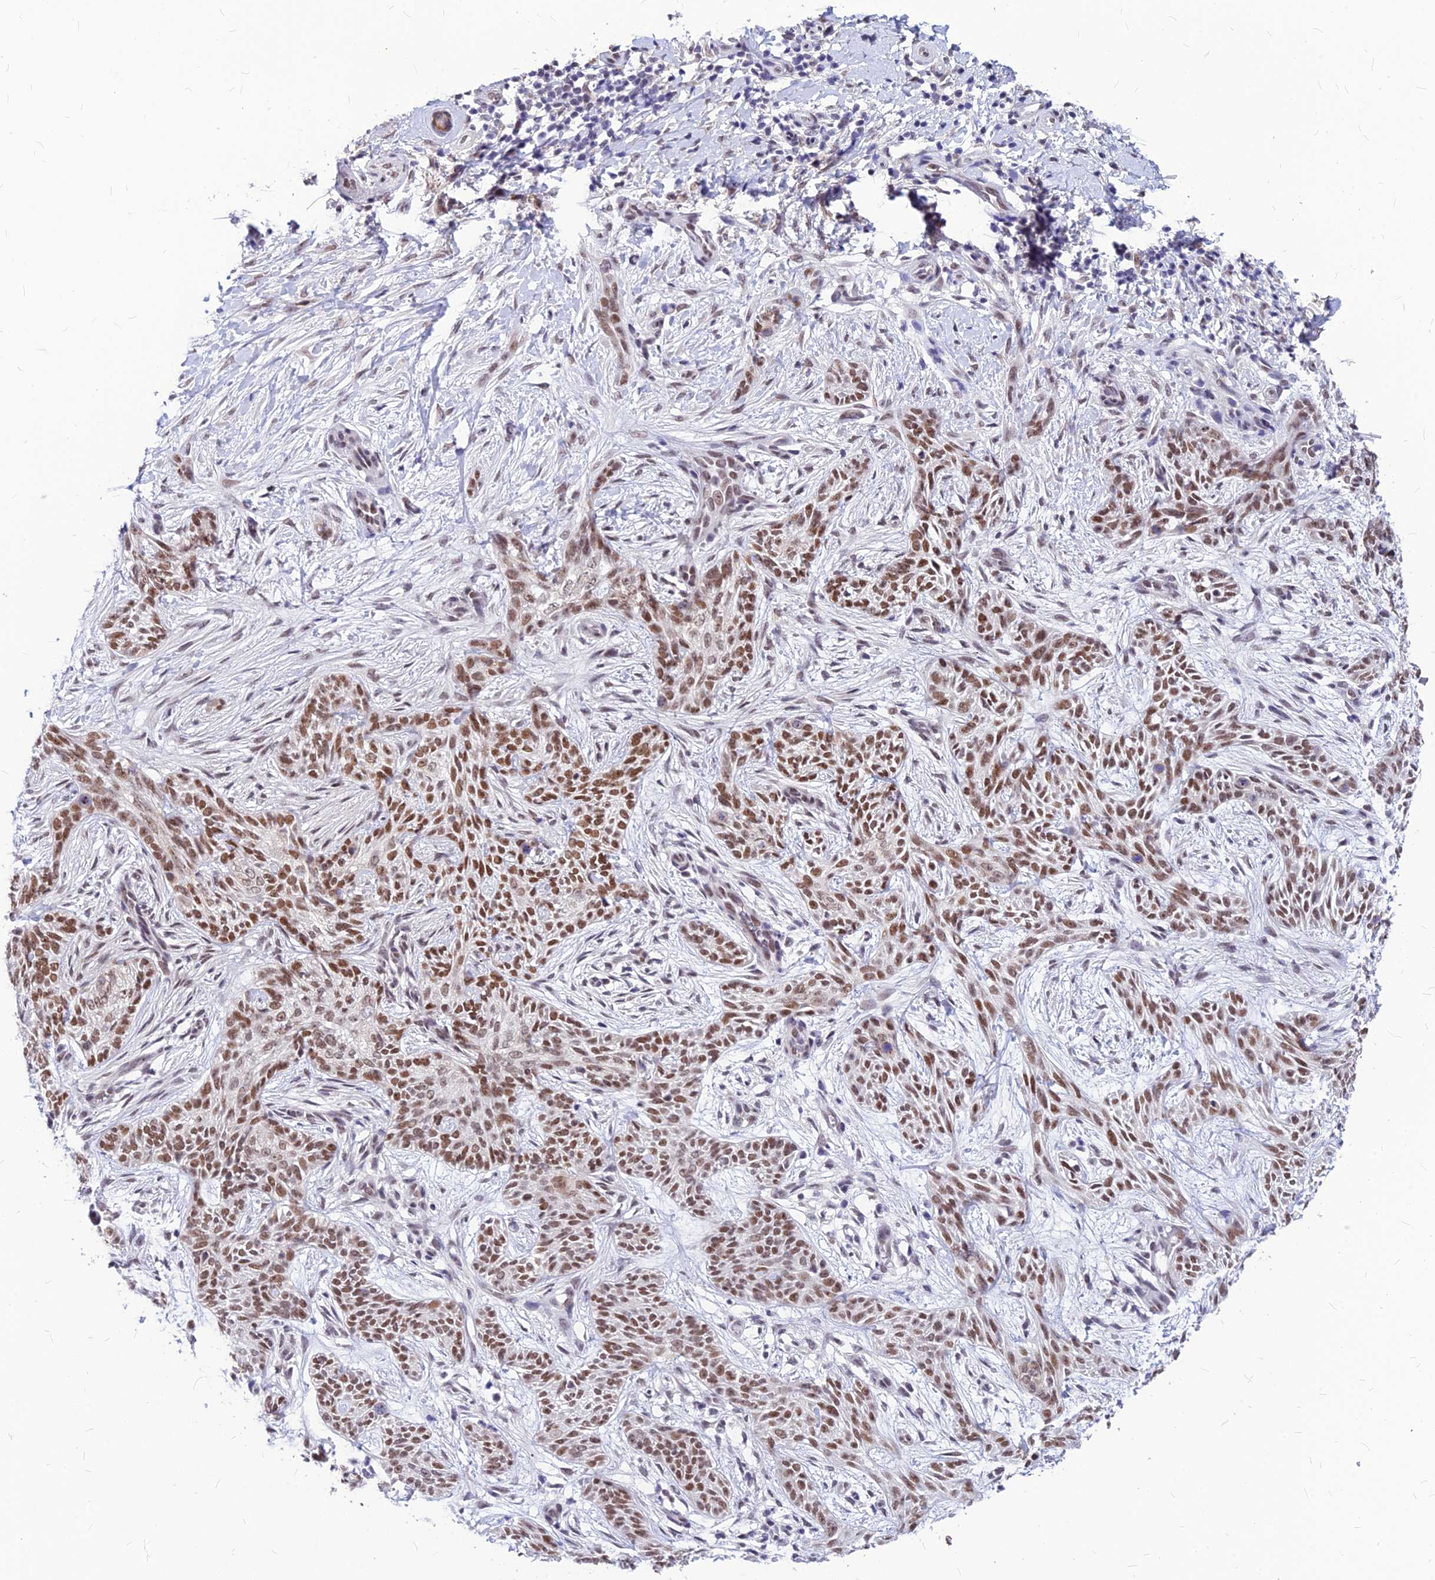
{"staining": {"intensity": "moderate", "quantity": ">75%", "location": "nuclear"}, "tissue": "skin cancer", "cell_type": "Tumor cells", "image_type": "cancer", "snomed": [{"axis": "morphology", "description": "Basal cell carcinoma"}, {"axis": "topography", "description": "Skin"}], "caption": "Immunohistochemical staining of skin cancer displays medium levels of moderate nuclear staining in approximately >75% of tumor cells.", "gene": "KCTD13", "patient": {"sex": "female", "age": 82}}